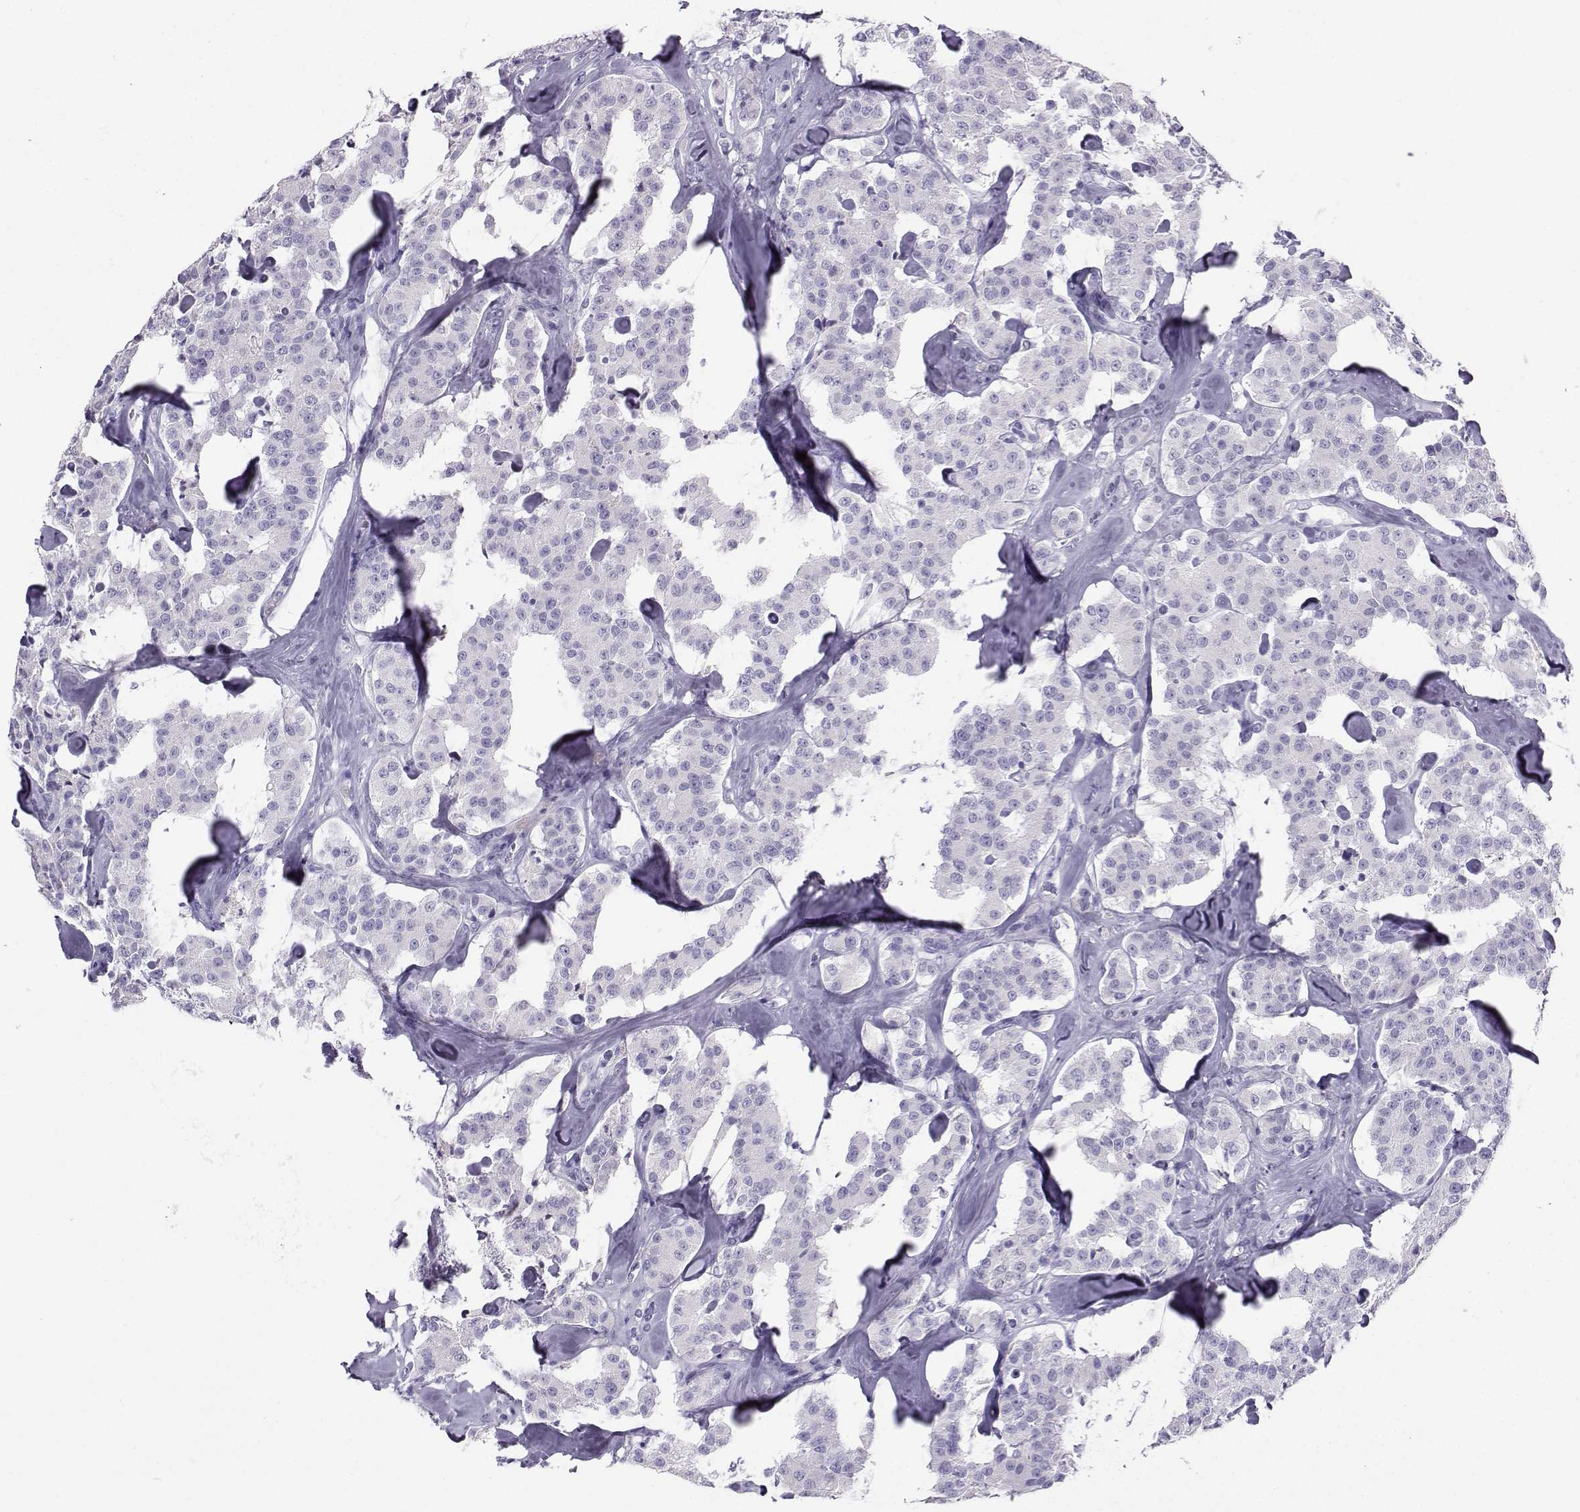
{"staining": {"intensity": "negative", "quantity": "none", "location": "none"}, "tissue": "carcinoid", "cell_type": "Tumor cells", "image_type": "cancer", "snomed": [{"axis": "morphology", "description": "Carcinoid, malignant, NOS"}, {"axis": "topography", "description": "Pancreas"}], "caption": "An IHC histopathology image of carcinoid (malignant) is shown. There is no staining in tumor cells of carcinoid (malignant). (DAB (3,3'-diaminobenzidine) IHC, high magnification).", "gene": "NEFL", "patient": {"sex": "male", "age": 41}}